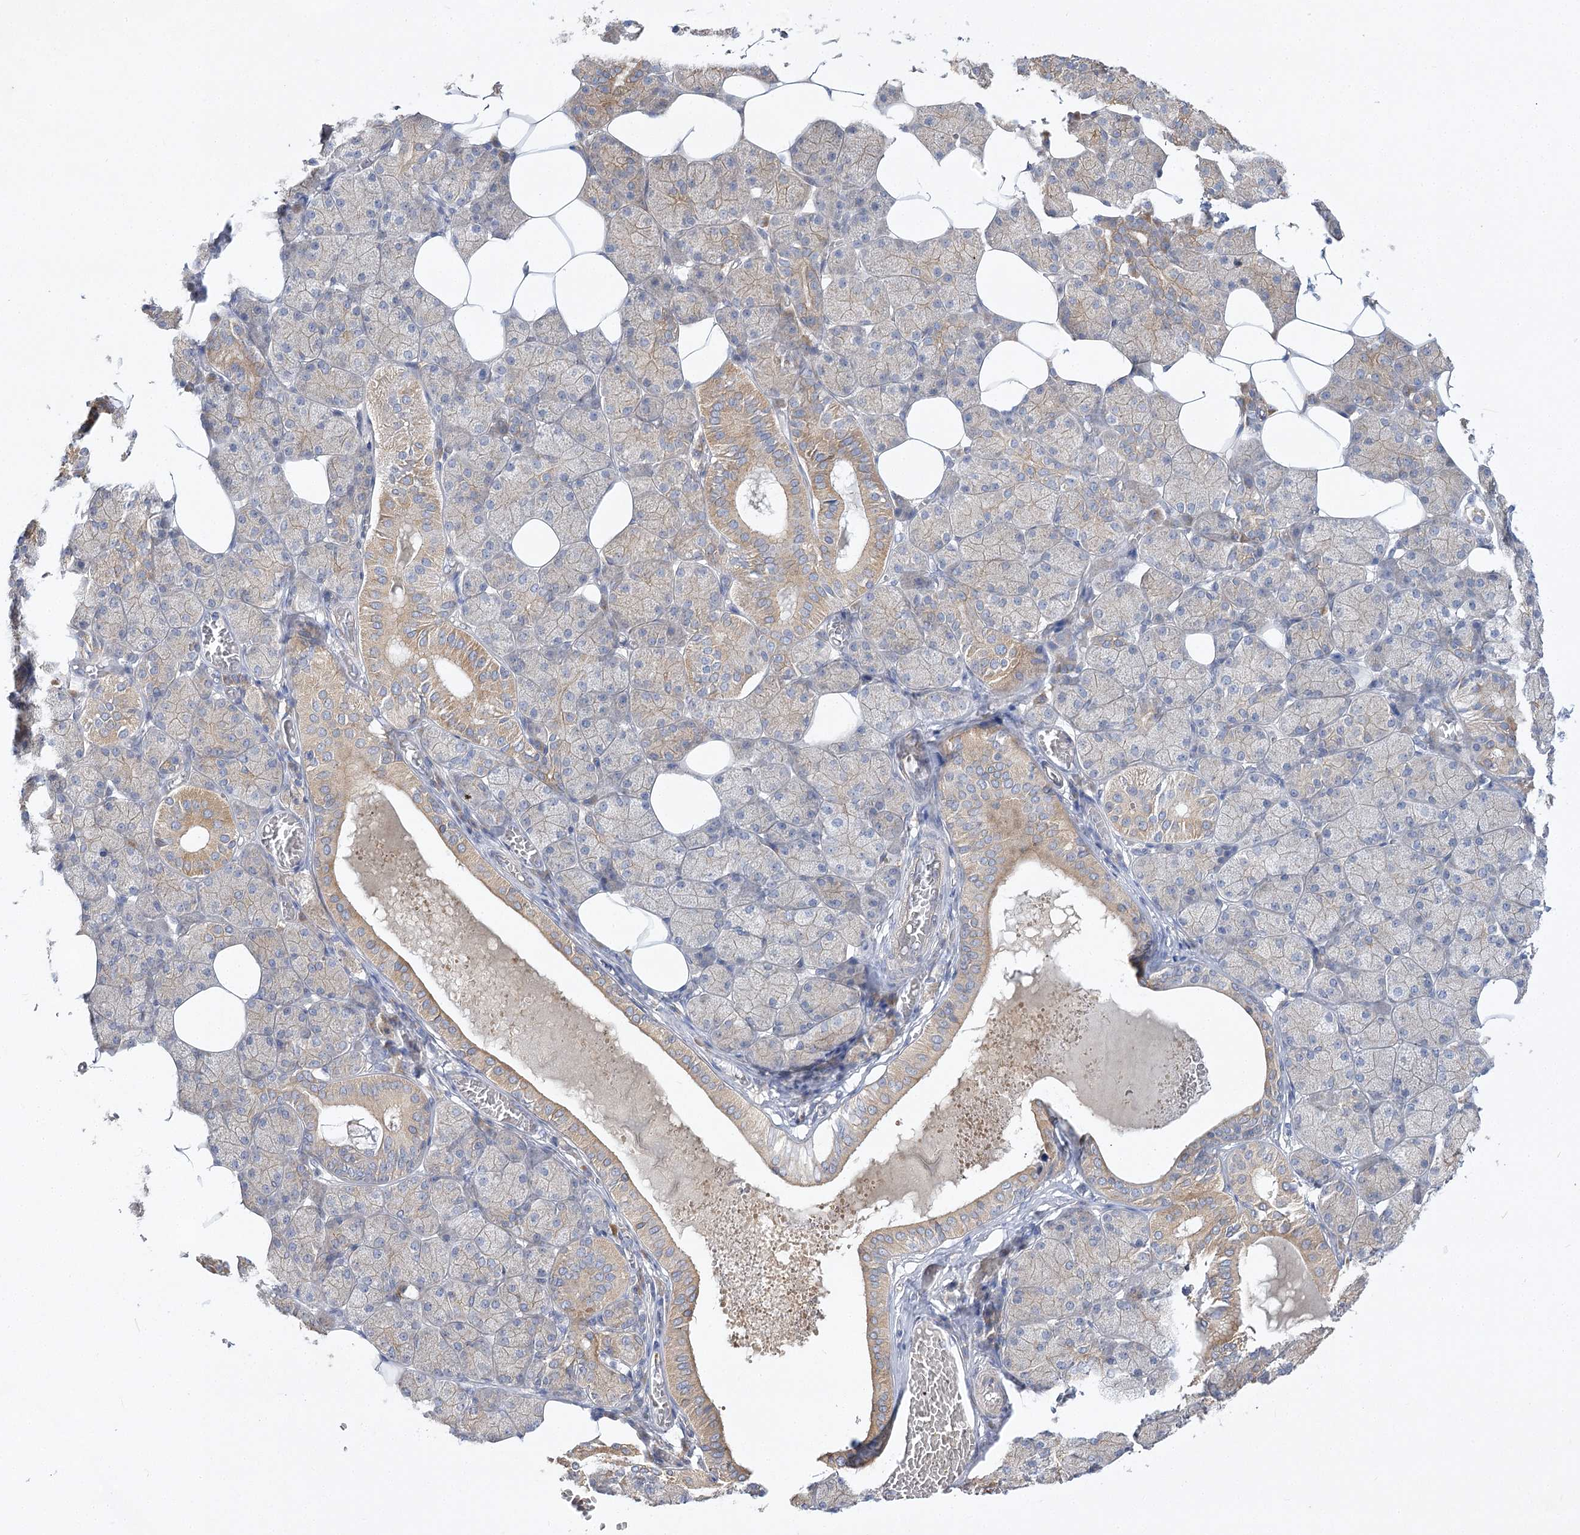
{"staining": {"intensity": "moderate", "quantity": "25%-75%", "location": "cytoplasmic/membranous"}, "tissue": "salivary gland", "cell_type": "Glandular cells", "image_type": "normal", "snomed": [{"axis": "morphology", "description": "Normal tissue, NOS"}, {"axis": "topography", "description": "Salivary gland"}], "caption": "Moderate cytoplasmic/membranous positivity for a protein is seen in approximately 25%-75% of glandular cells of benign salivary gland using immunohistochemistry.", "gene": "PYROXD1", "patient": {"sex": "female", "age": 33}}